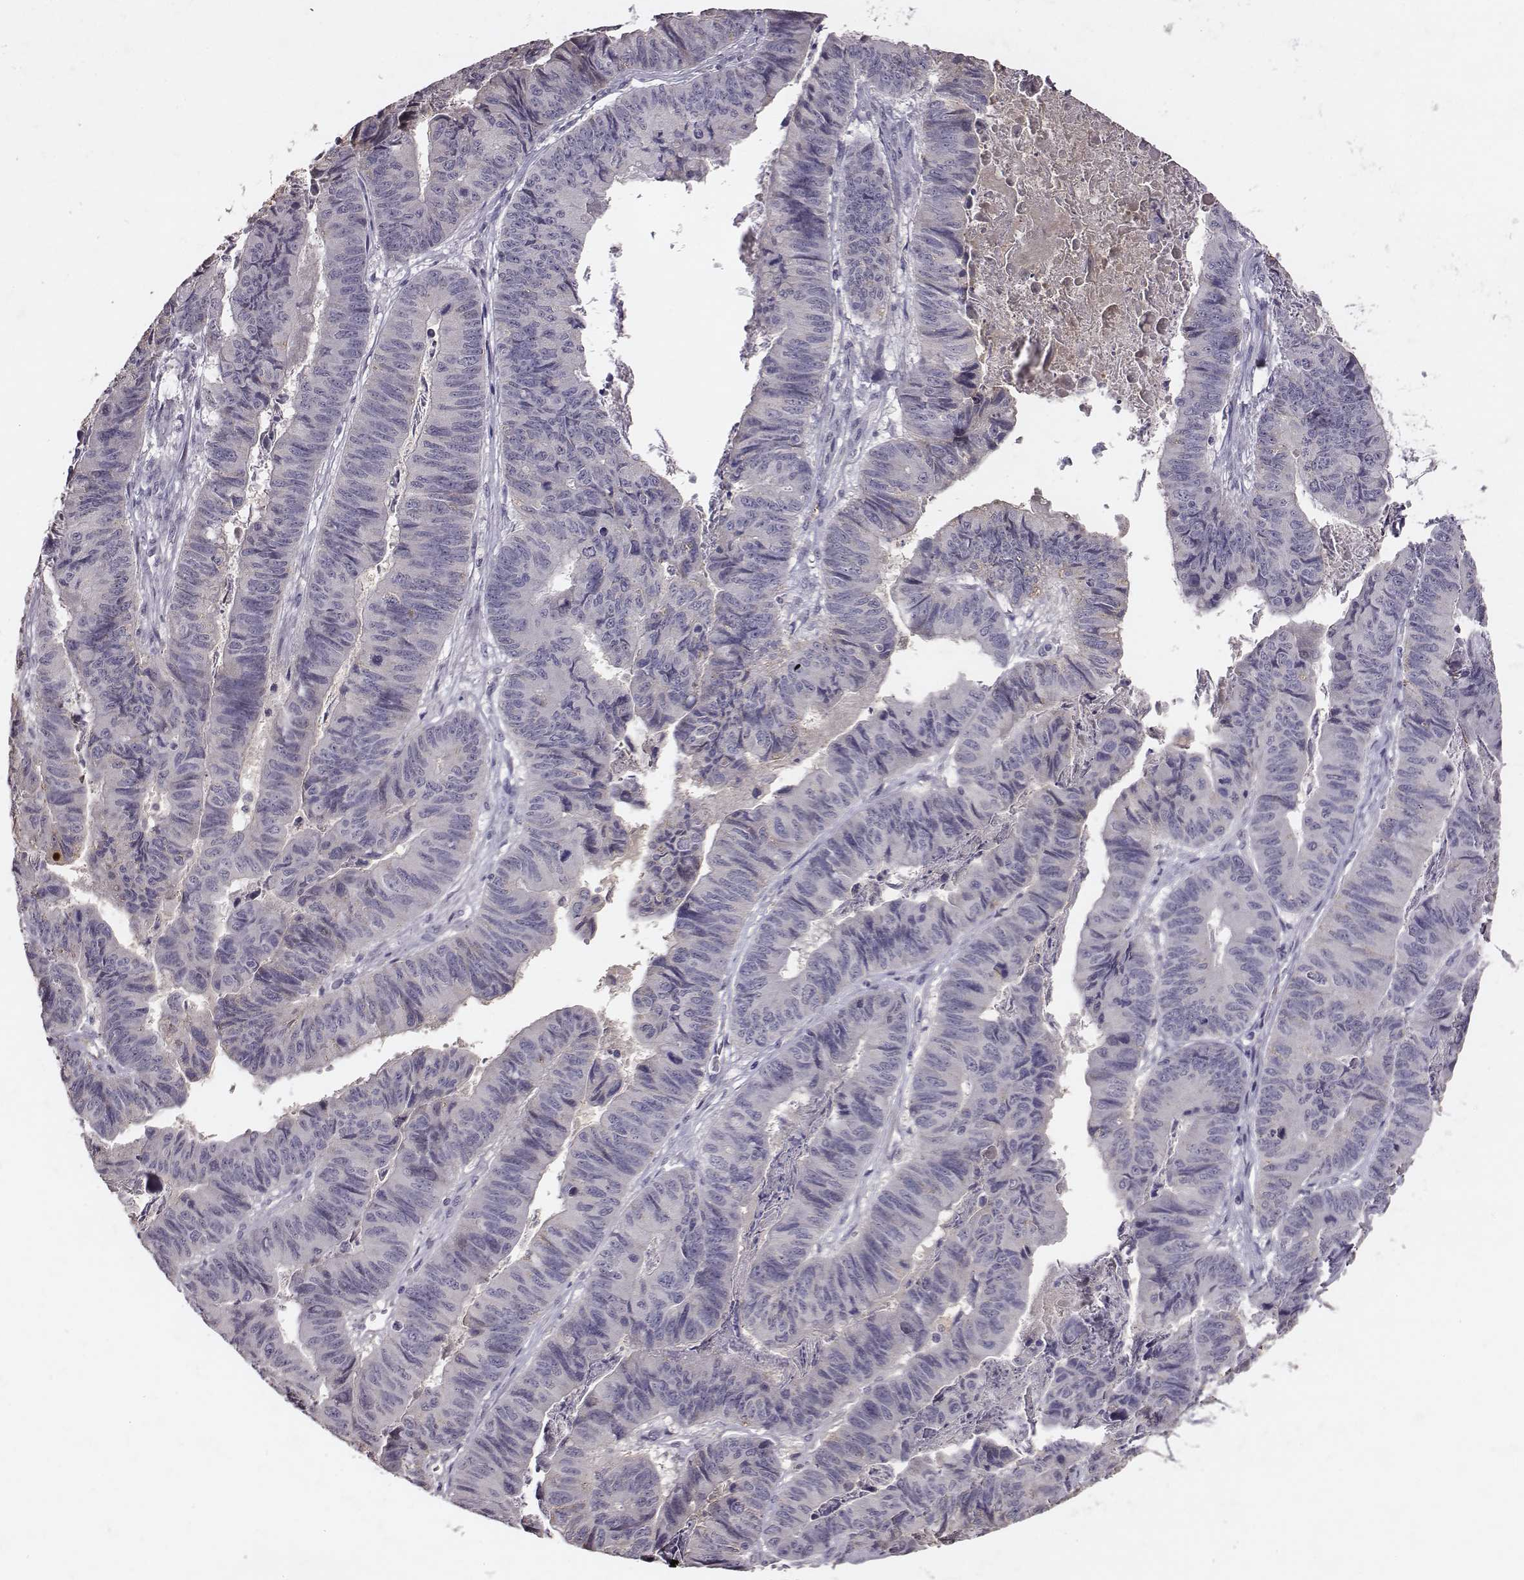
{"staining": {"intensity": "negative", "quantity": "none", "location": "none"}, "tissue": "stomach cancer", "cell_type": "Tumor cells", "image_type": "cancer", "snomed": [{"axis": "morphology", "description": "Adenocarcinoma, NOS"}, {"axis": "topography", "description": "Stomach, lower"}], "caption": "Protein analysis of stomach cancer (adenocarcinoma) shows no significant positivity in tumor cells.", "gene": "SLC22A6", "patient": {"sex": "male", "age": 77}}